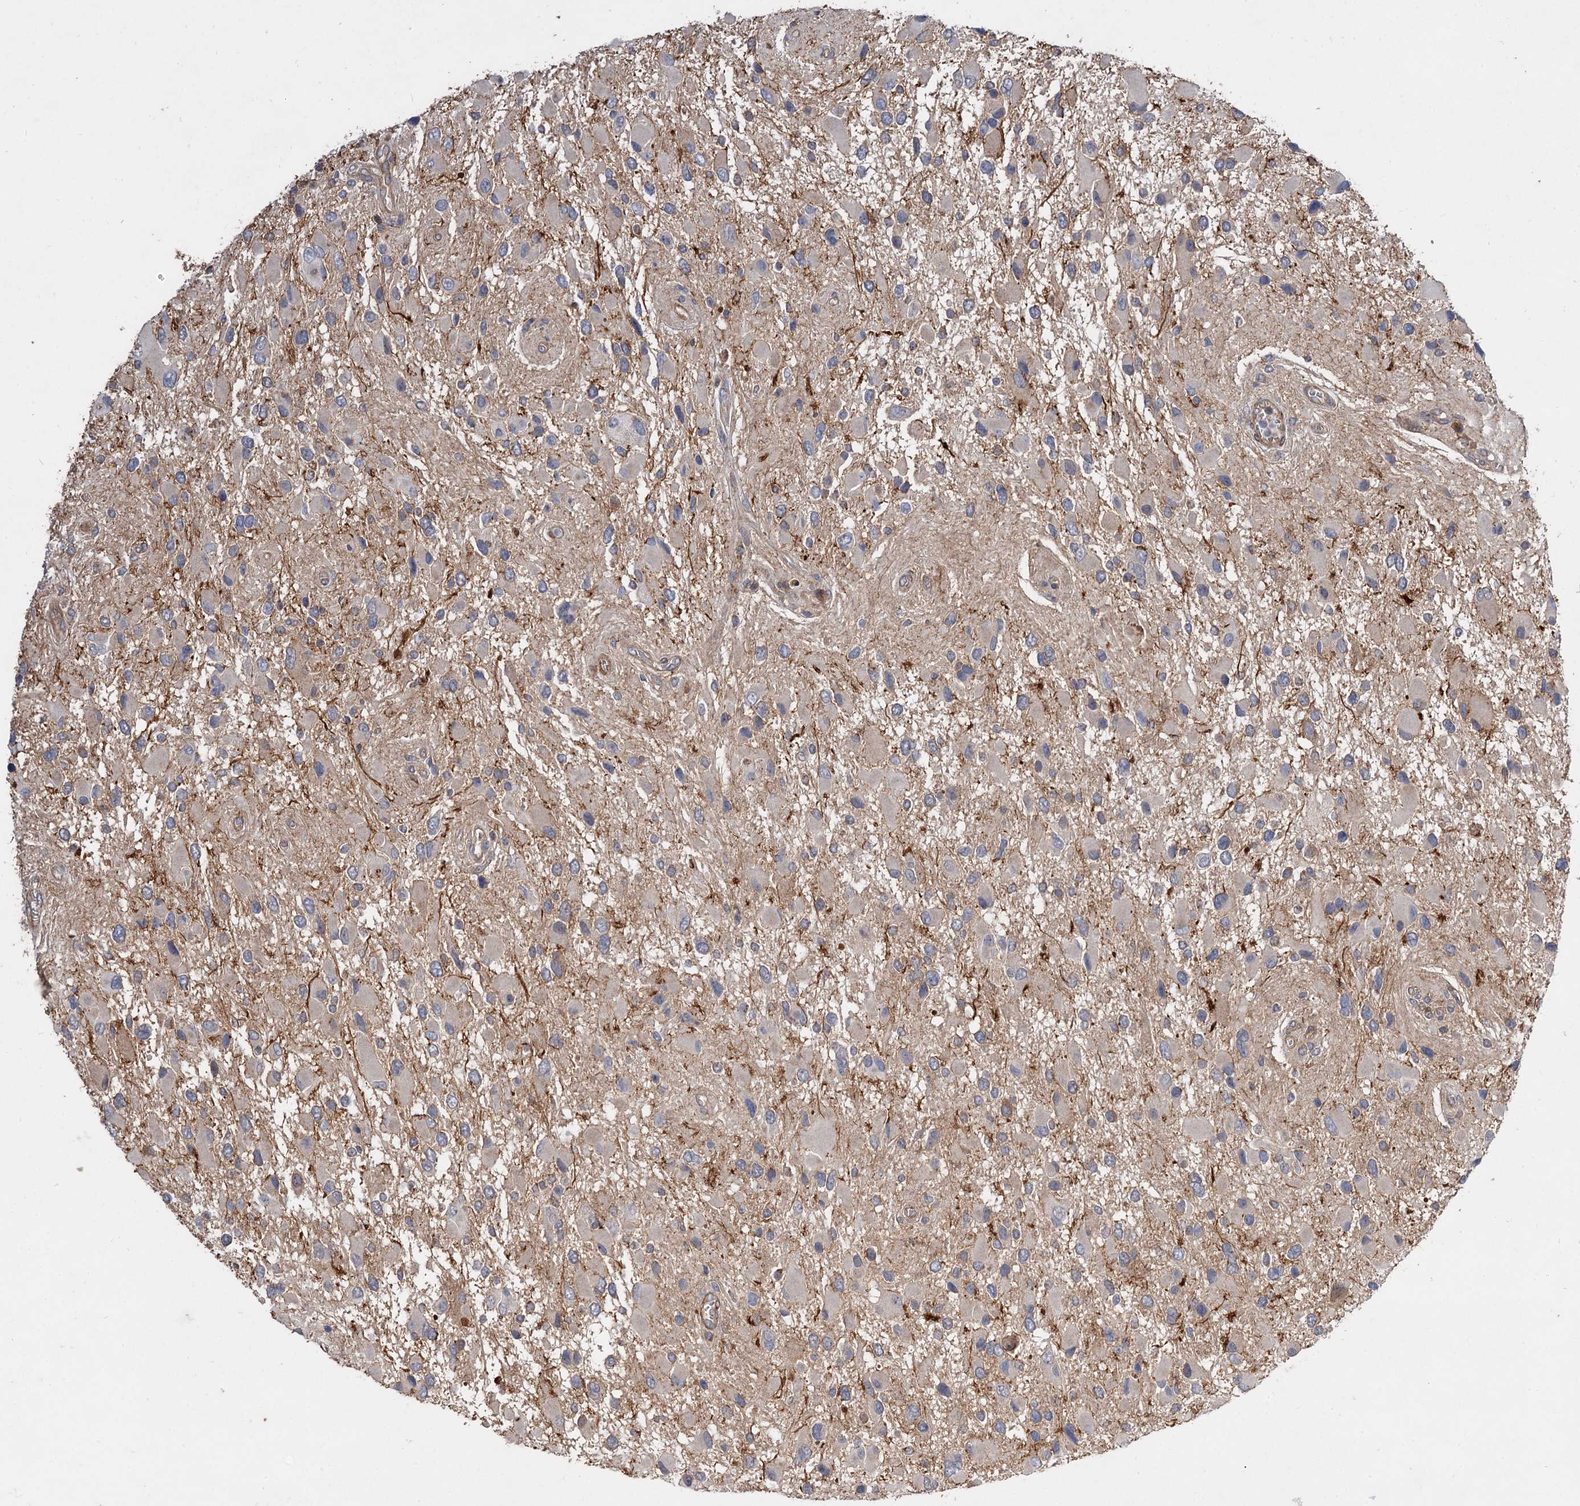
{"staining": {"intensity": "negative", "quantity": "none", "location": "none"}, "tissue": "glioma", "cell_type": "Tumor cells", "image_type": "cancer", "snomed": [{"axis": "morphology", "description": "Glioma, malignant, High grade"}, {"axis": "topography", "description": "Brain"}], "caption": "High magnification brightfield microscopy of high-grade glioma (malignant) stained with DAB (3,3'-diaminobenzidine) (brown) and counterstained with hematoxylin (blue): tumor cells show no significant positivity.", "gene": "FBXW8", "patient": {"sex": "male", "age": 53}}